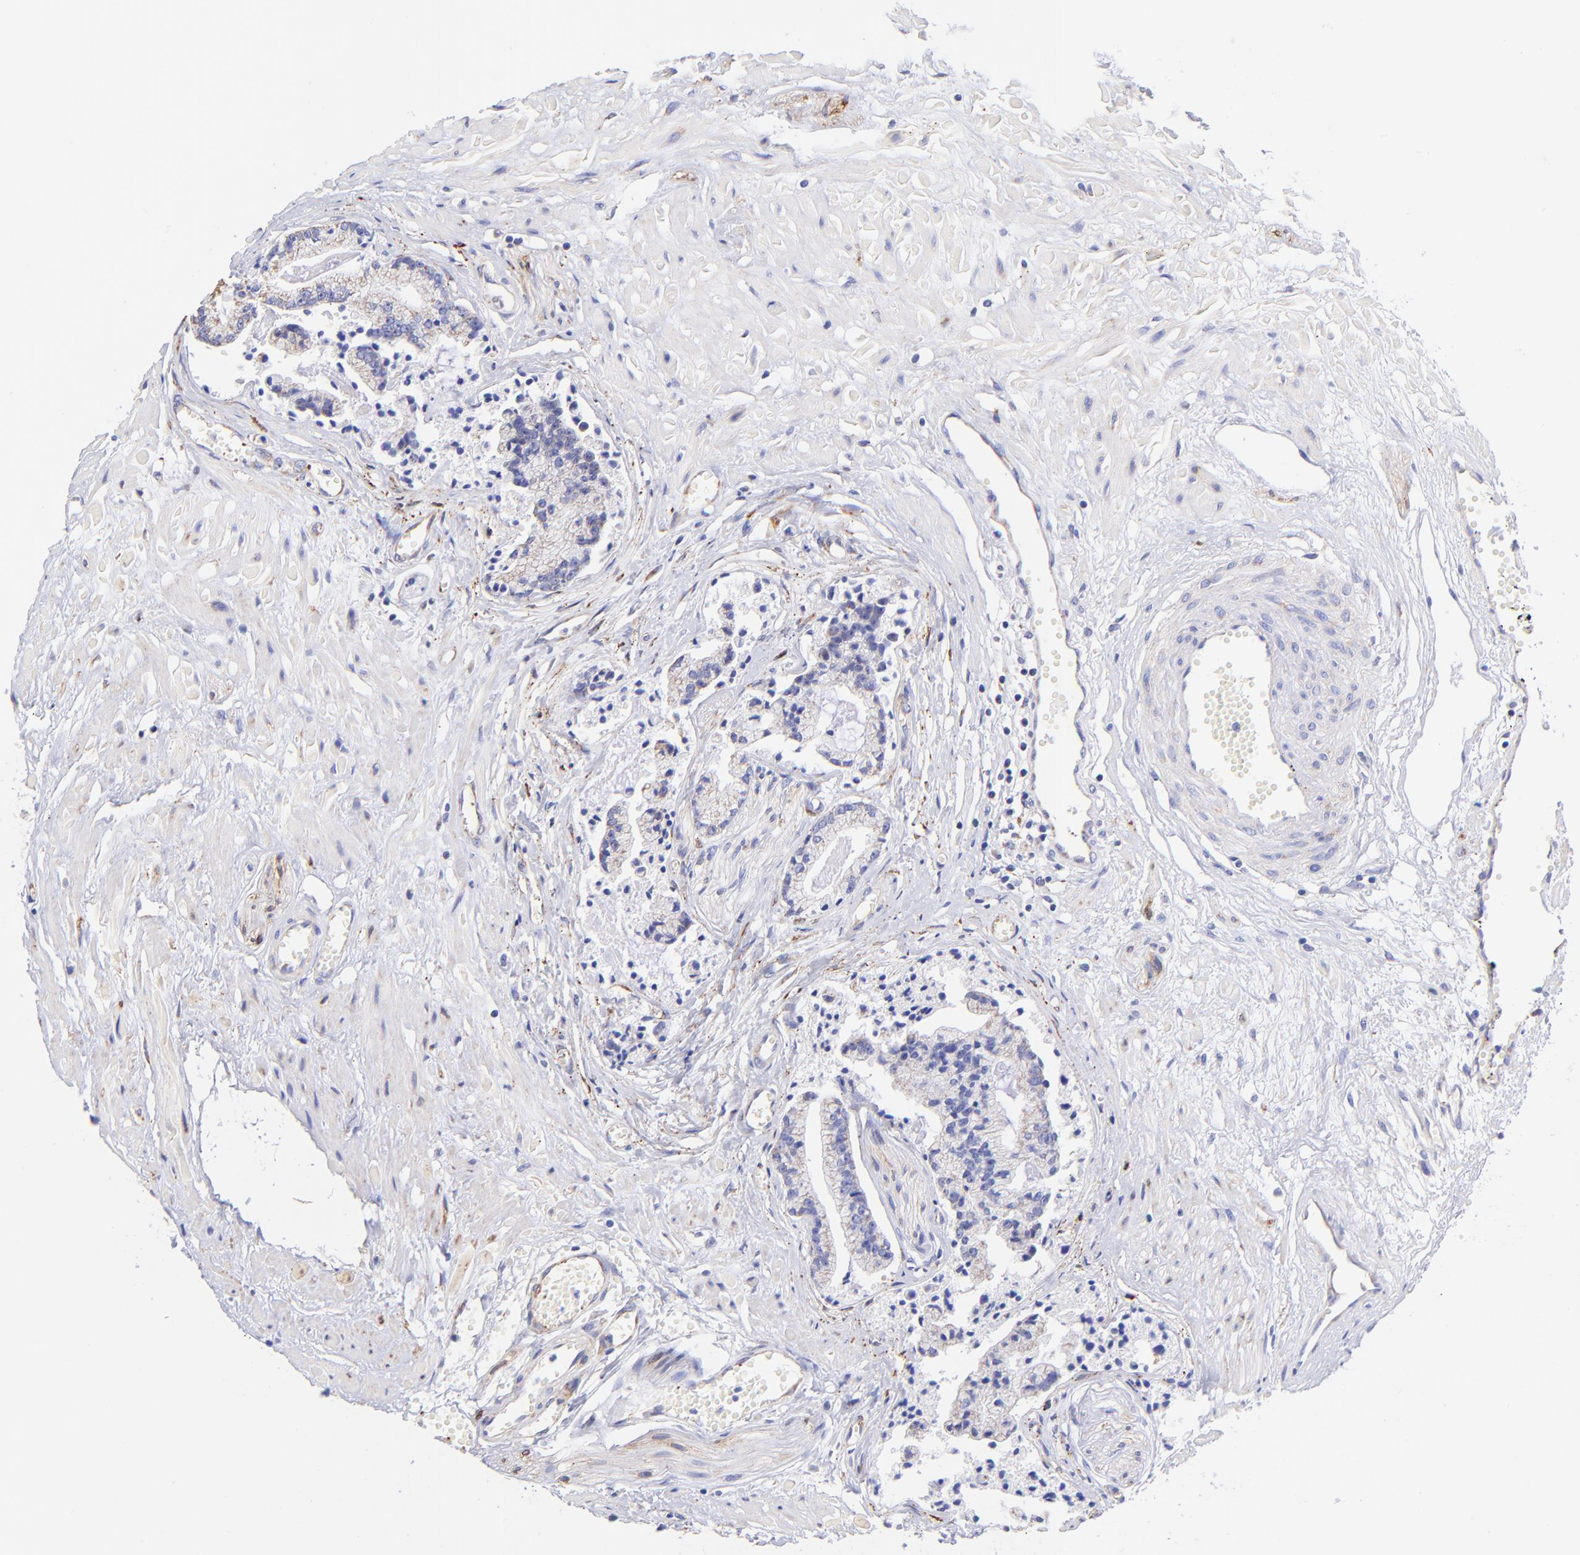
{"staining": {"intensity": "weak", "quantity": "<25%", "location": "cytoplasmic/membranous"}, "tissue": "prostate cancer", "cell_type": "Tumor cells", "image_type": "cancer", "snomed": [{"axis": "morphology", "description": "Adenocarcinoma, High grade"}, {"axis": "topography", "description": "Prostate"}], "caption": "Image shows no protein positivity in tumor cells of prostate cancer (adenocarcinoma (high-grade)) tissue.", "gene": "SPARC", "patient": {"sex": "male", "age": 56}}